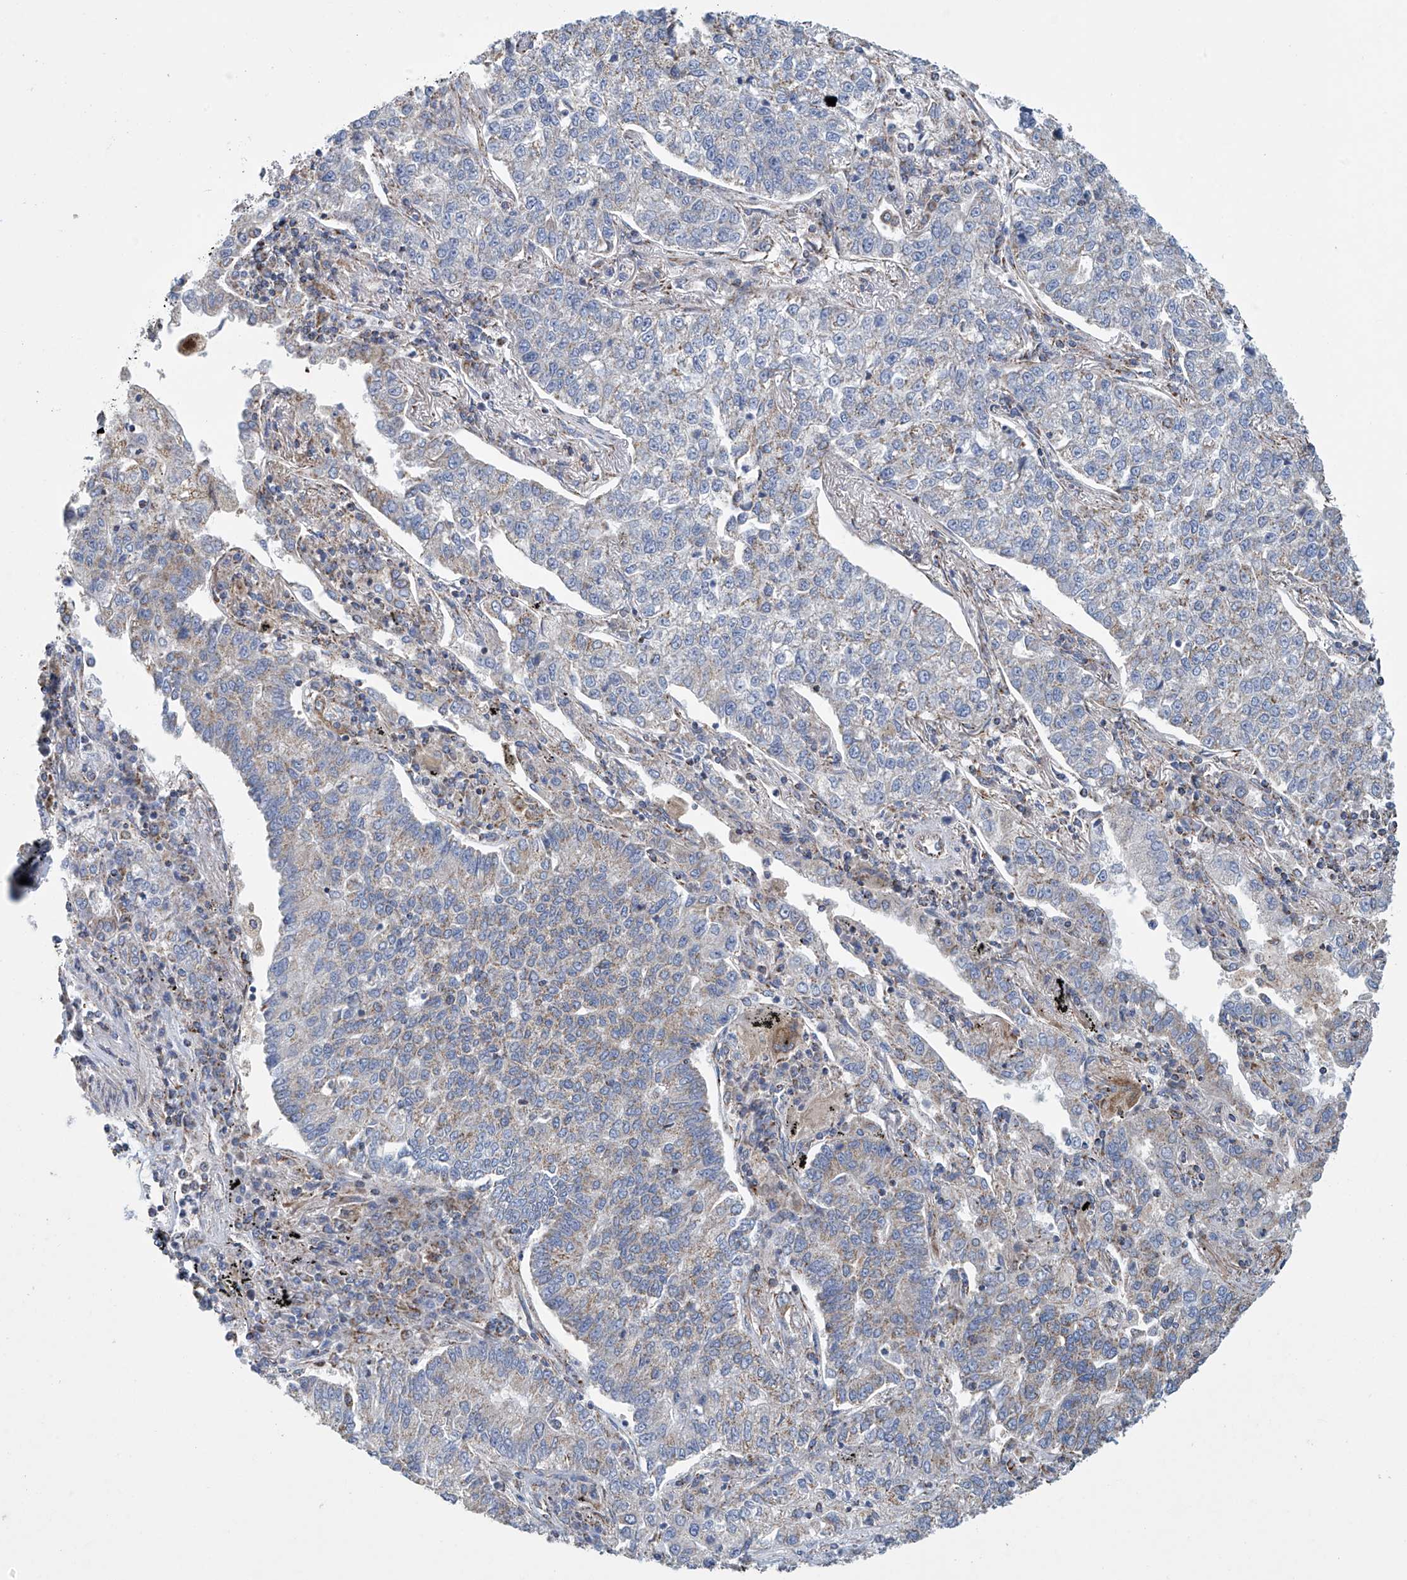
{"staining": {"intensity": "weak", "quantity": "25%-75%", "location": "cytoplasmic/membranous"}, "tissue": "lung cancer", "cell_type": "Tumor cells", "image_type": "cancer", "snomed": [{"axis": "morphology", "description": "Adenocarcinoma, NOS"}, {"axis": "topography", "description": "Lung"}], "caption": "This photomicrograph reveals immunohistochemistry staining of human lung cancer (adenocarcinoma), with low weak cytoplasmic/membranous staining in about 25%-75% of tumor cells.", "gene": "COMMD1", "patient": {"sex": "male", "age": 49}}